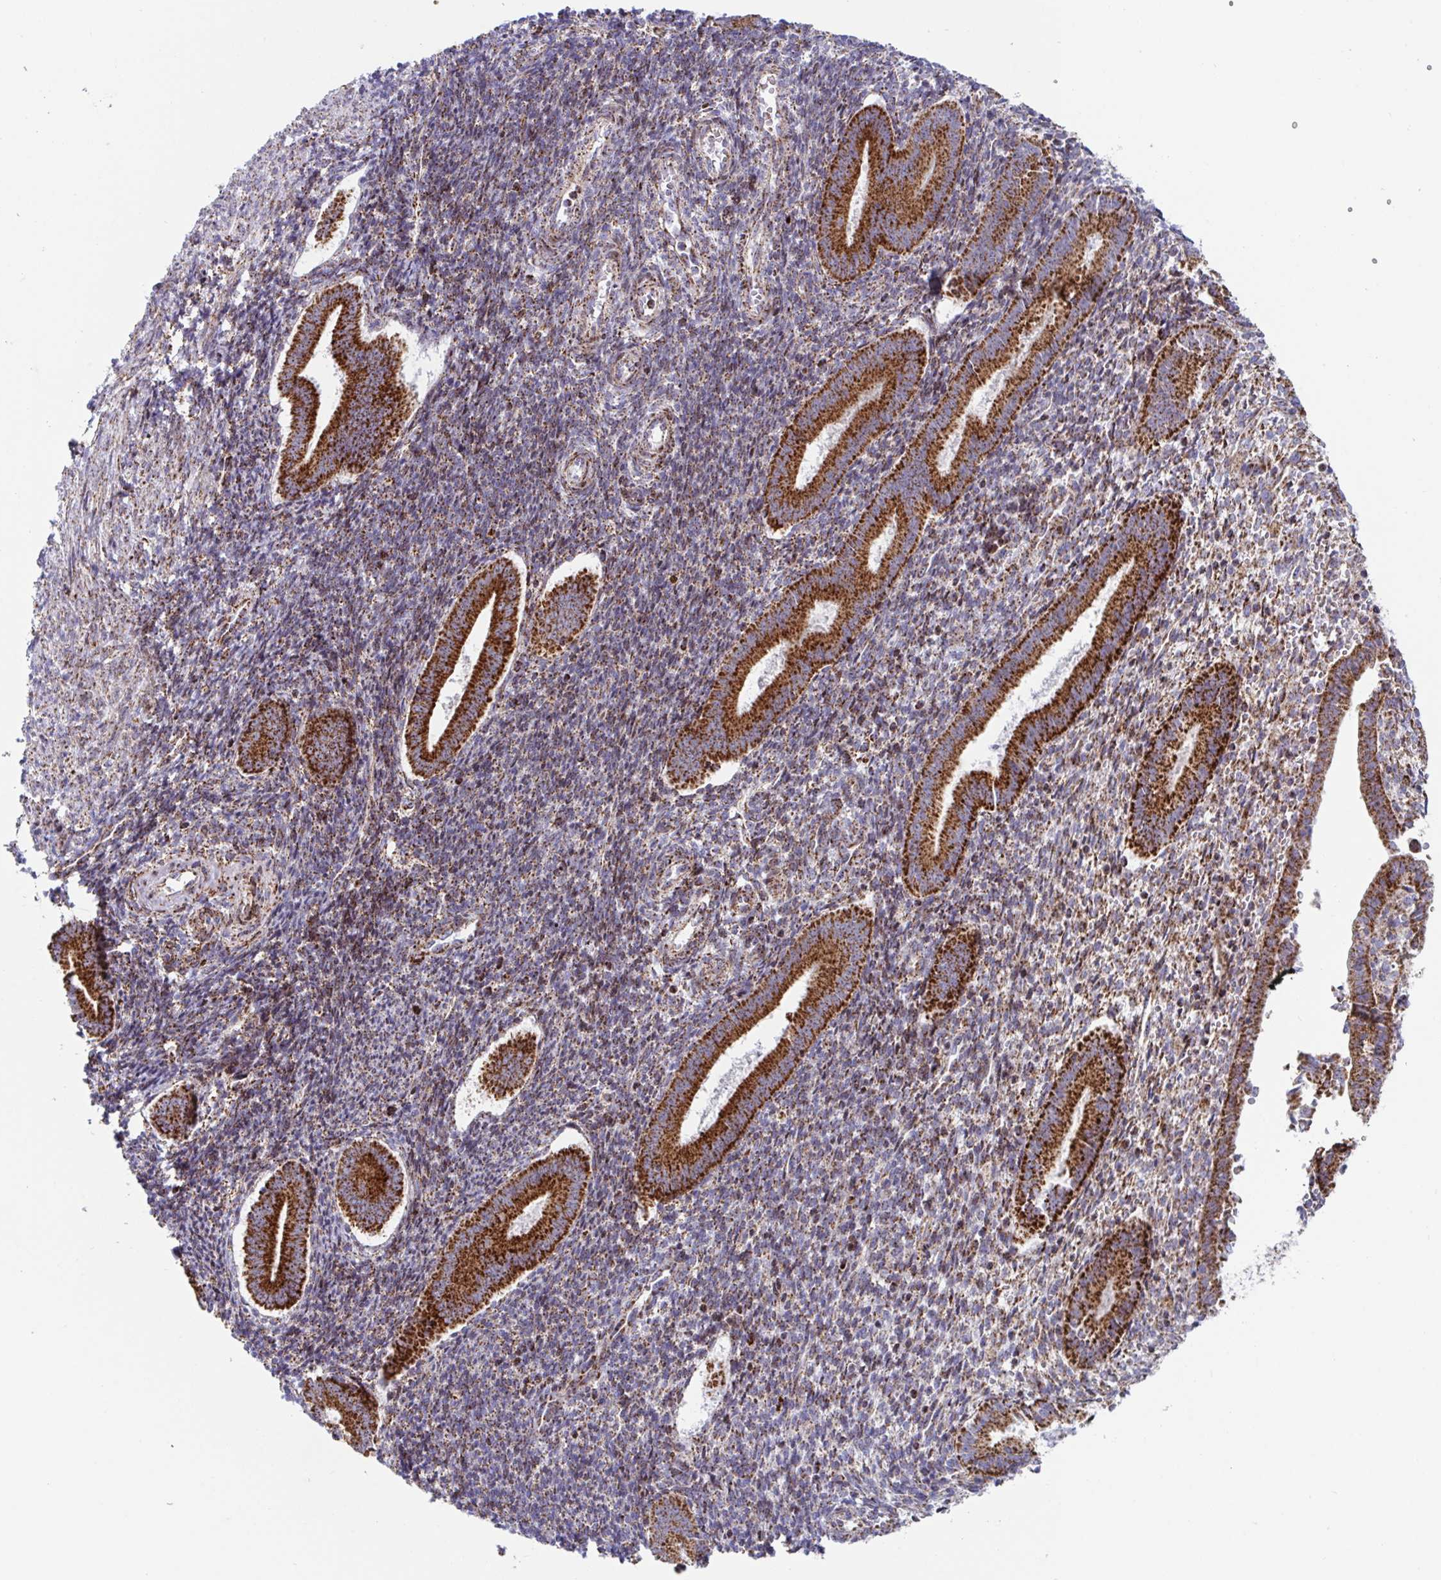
{"staining": {"intensity": "moderate", "quantity": "25%-75%", "location": "cytoplasmic/membranous"}, "tissue": "endometrium", "cell_type": "Cells in endometrial stroma", "image_type": "normal", "snomed": [{"axis": "morphology", "description": "Normal tissue, NOS"}, {"axis": "topography", "description": "Endometrium"}], "caption": "Moderate cytoplasmic/membranous staining for a protein is appreciated in approximately 25%-75% of cells in endometrial stroma of normal endometrium using immunohistochemistry.", "gene": "ATP5MJ", "patient": {"sex": "female", "age": 25}}